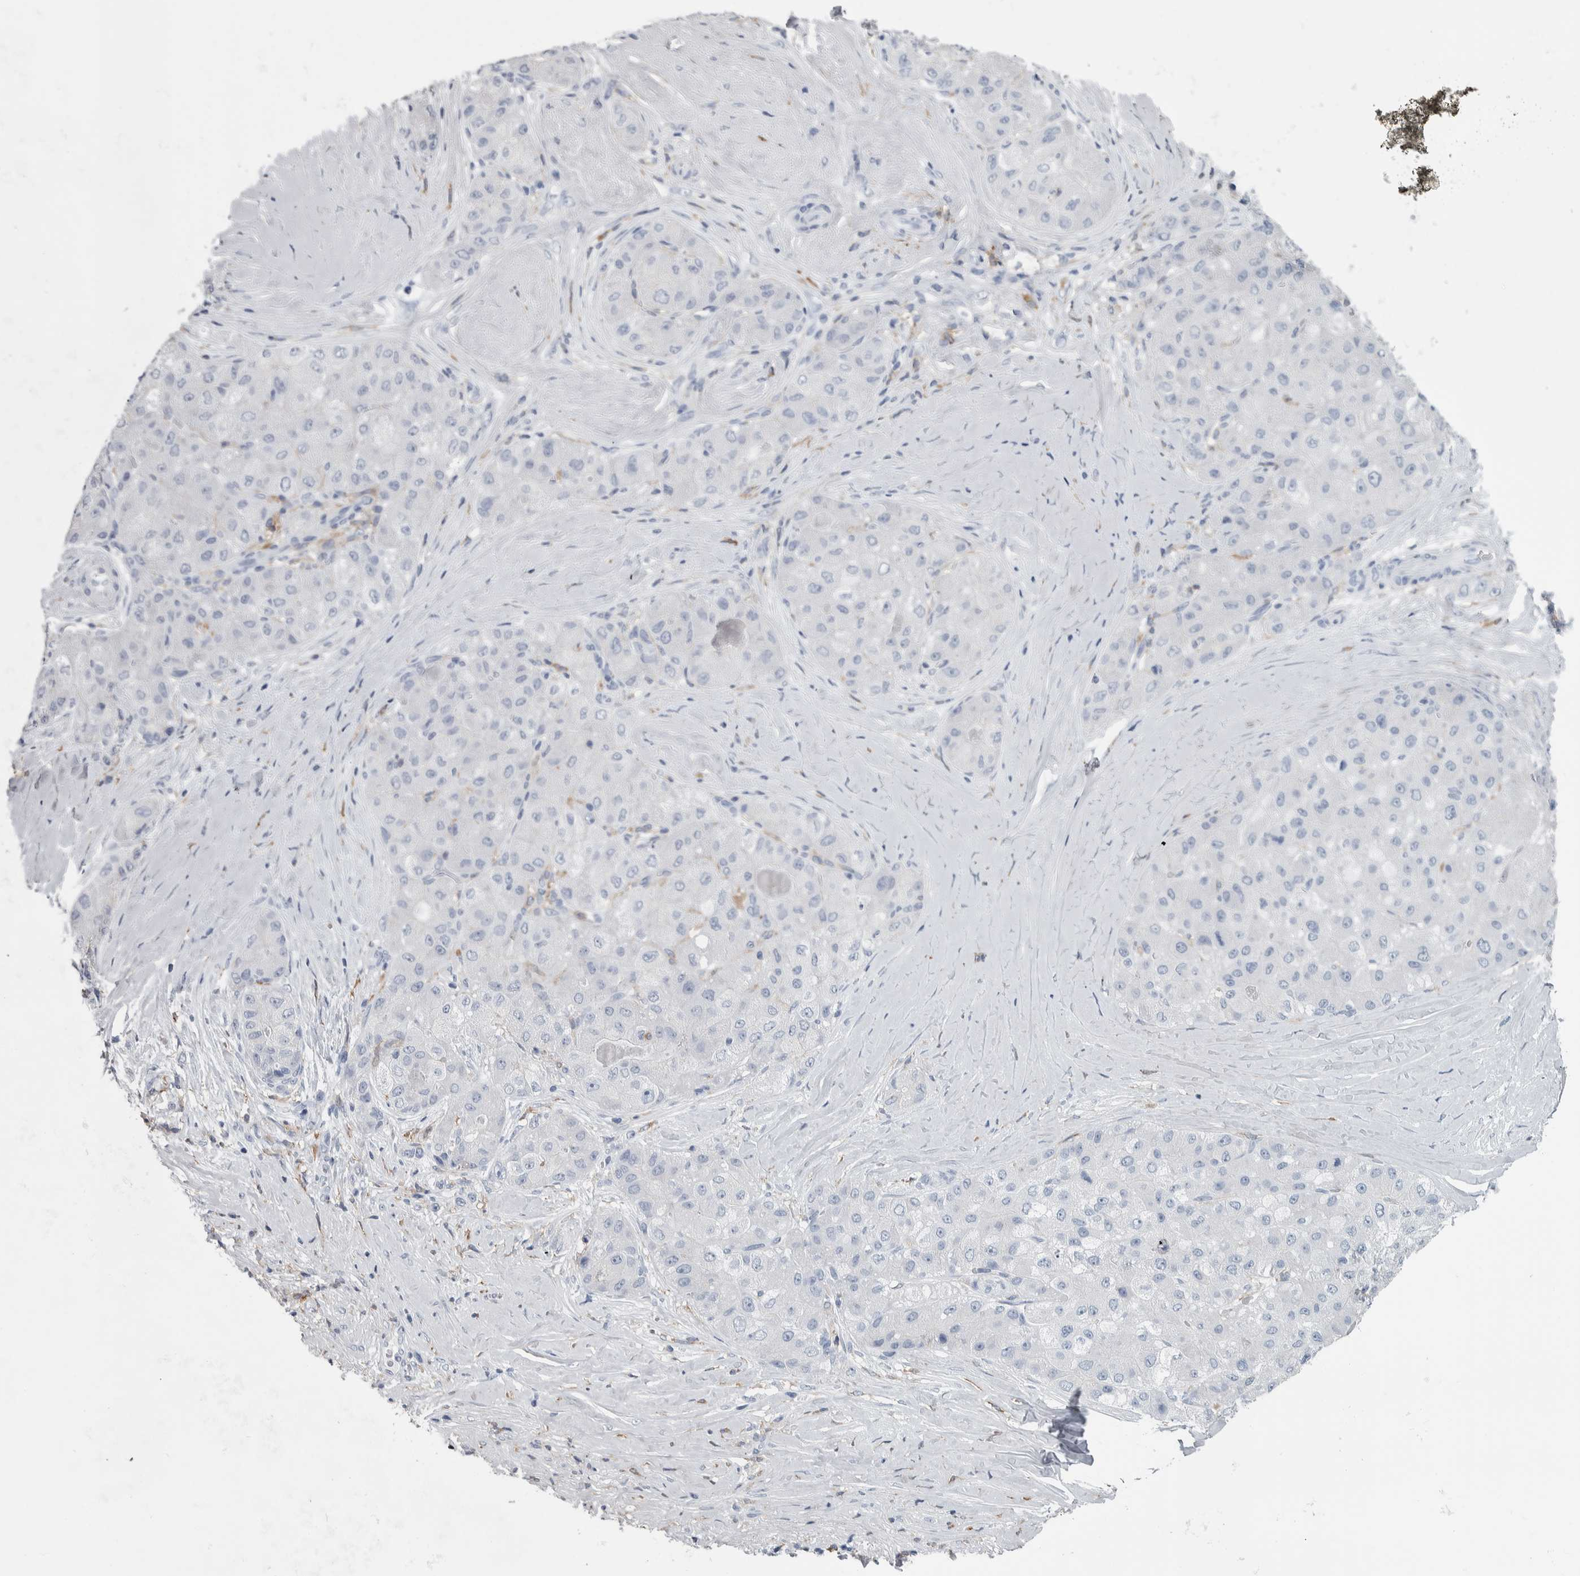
{"staining": {"intensity": "negative", "quantity": "none", "location": "none"}, "tissue": "liver cancer", "cell_type": "Tumor cells", "image_type": "cancer", "snomed": [{"axis": "morphology", "description": "Carcinoma, Hepatocellular, NOS"}, {"axis": "topography", "description": "Liver"}], "caption": "Immunohistochemistry (IHC) image of neoplastic tissue: human hepatocellular carcinoma (liver) stained with DAB exhibits no significant protein positivity in tumor cells.", "gene": "SKAP2", "patient": {"sex": "male", "age": 80}}